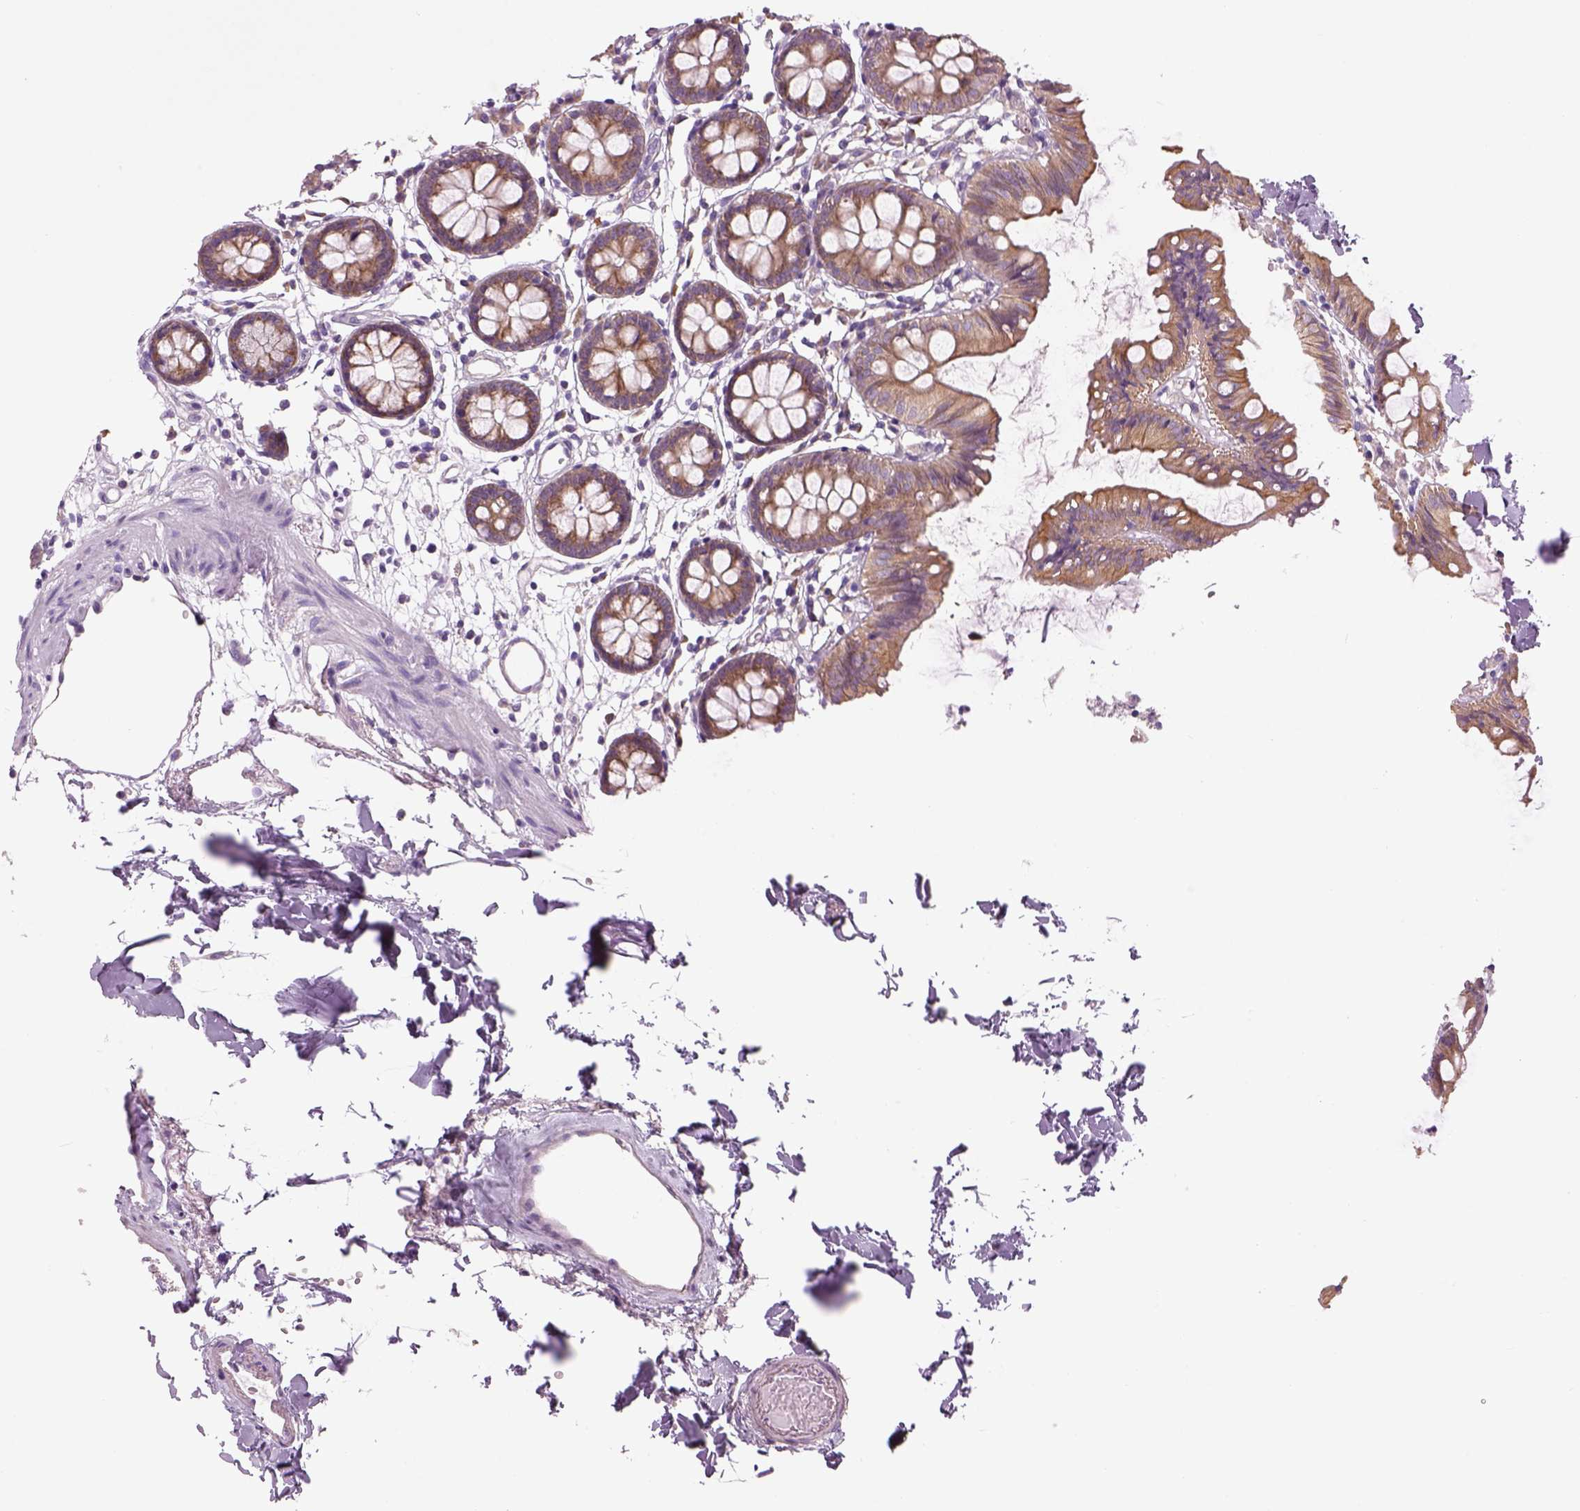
{"staining": {"intensity": "negative", "quantity": "none", "location": "none"}, "tissue": "colon", "cell_type": "Endothelial cells", "image_type": "normal", "snomed": [{"axis": "morphology", "description": "Normal tissue, NOS"}, {"axis": "topography", "description": "Colon"}], "caption": "Immunohistochemical staining of benign human colon demonstrates no significant expression in endothelial cells. (Brightfield microscopy of DAB (3,3'-diaminobenzidine) immunohistochemistry (IHC) at high magnification).", "gene": "CHST14", "patient": {"sex": "female", "age": 84}}